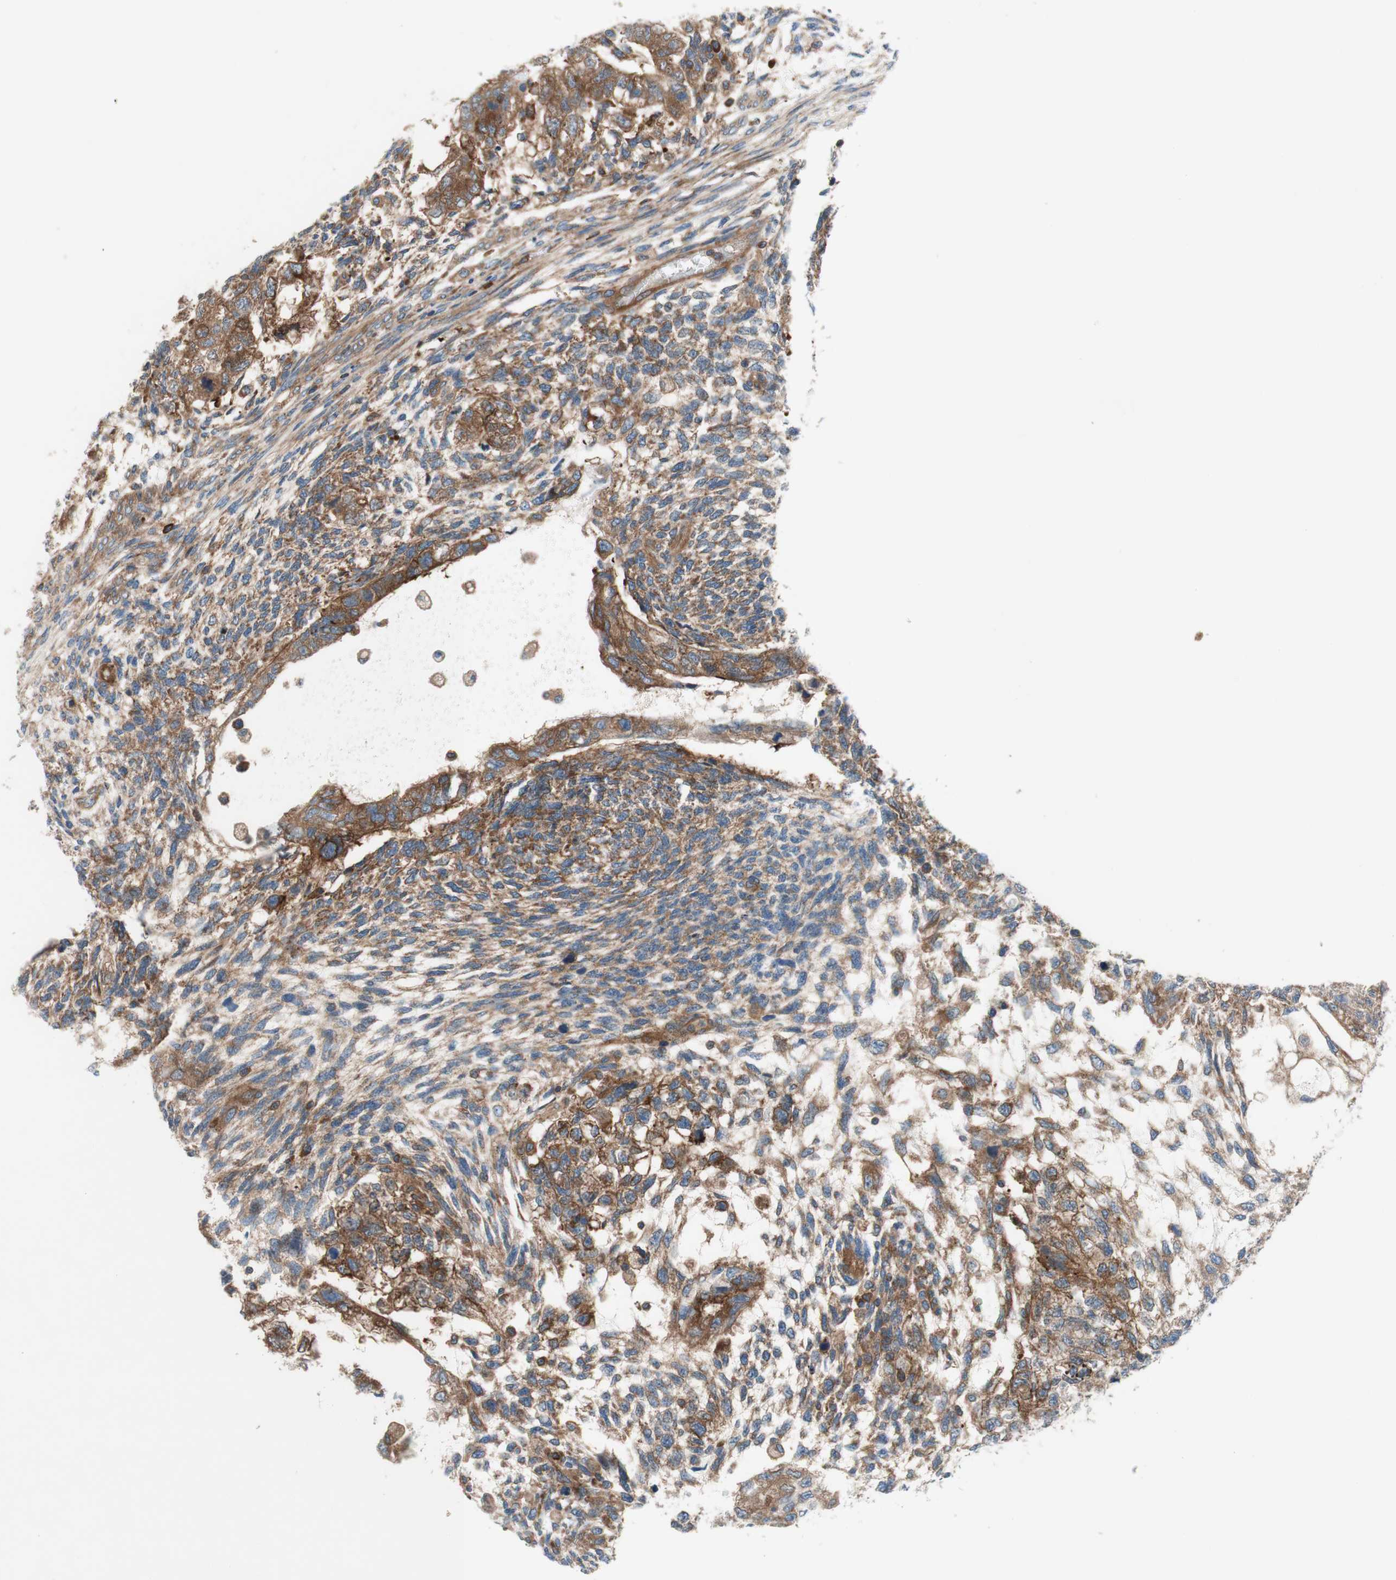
{"staining": {"intensity": "moderate", "quantity": ">75%", "location": "cytoplasmic/membranous"}, "tissue": "testis cancer", "cell_type": "Tumor cells", "image_type": "cancer", "snomed": [{"axis": "morphology", "description": "Normal tissue, NOS"}, {"axis": "morphology", "description": "Carcinoma, Embryonal, NOS"}, {"axis": "topography", "description": "Testis"}], "caption": "Immunohistochemical staining of human testis embryonal carcinoma shows medium levels of moderate cytoplasmic/membranous staining in approximately >75% of tumor cells. The staining is performed using DAB brown chromogen to label protein expression. The nuclei are counter-stained blue using hematoxylin.", "gene": "CCN4", "patient": {"sex": "male", "age": 36}}